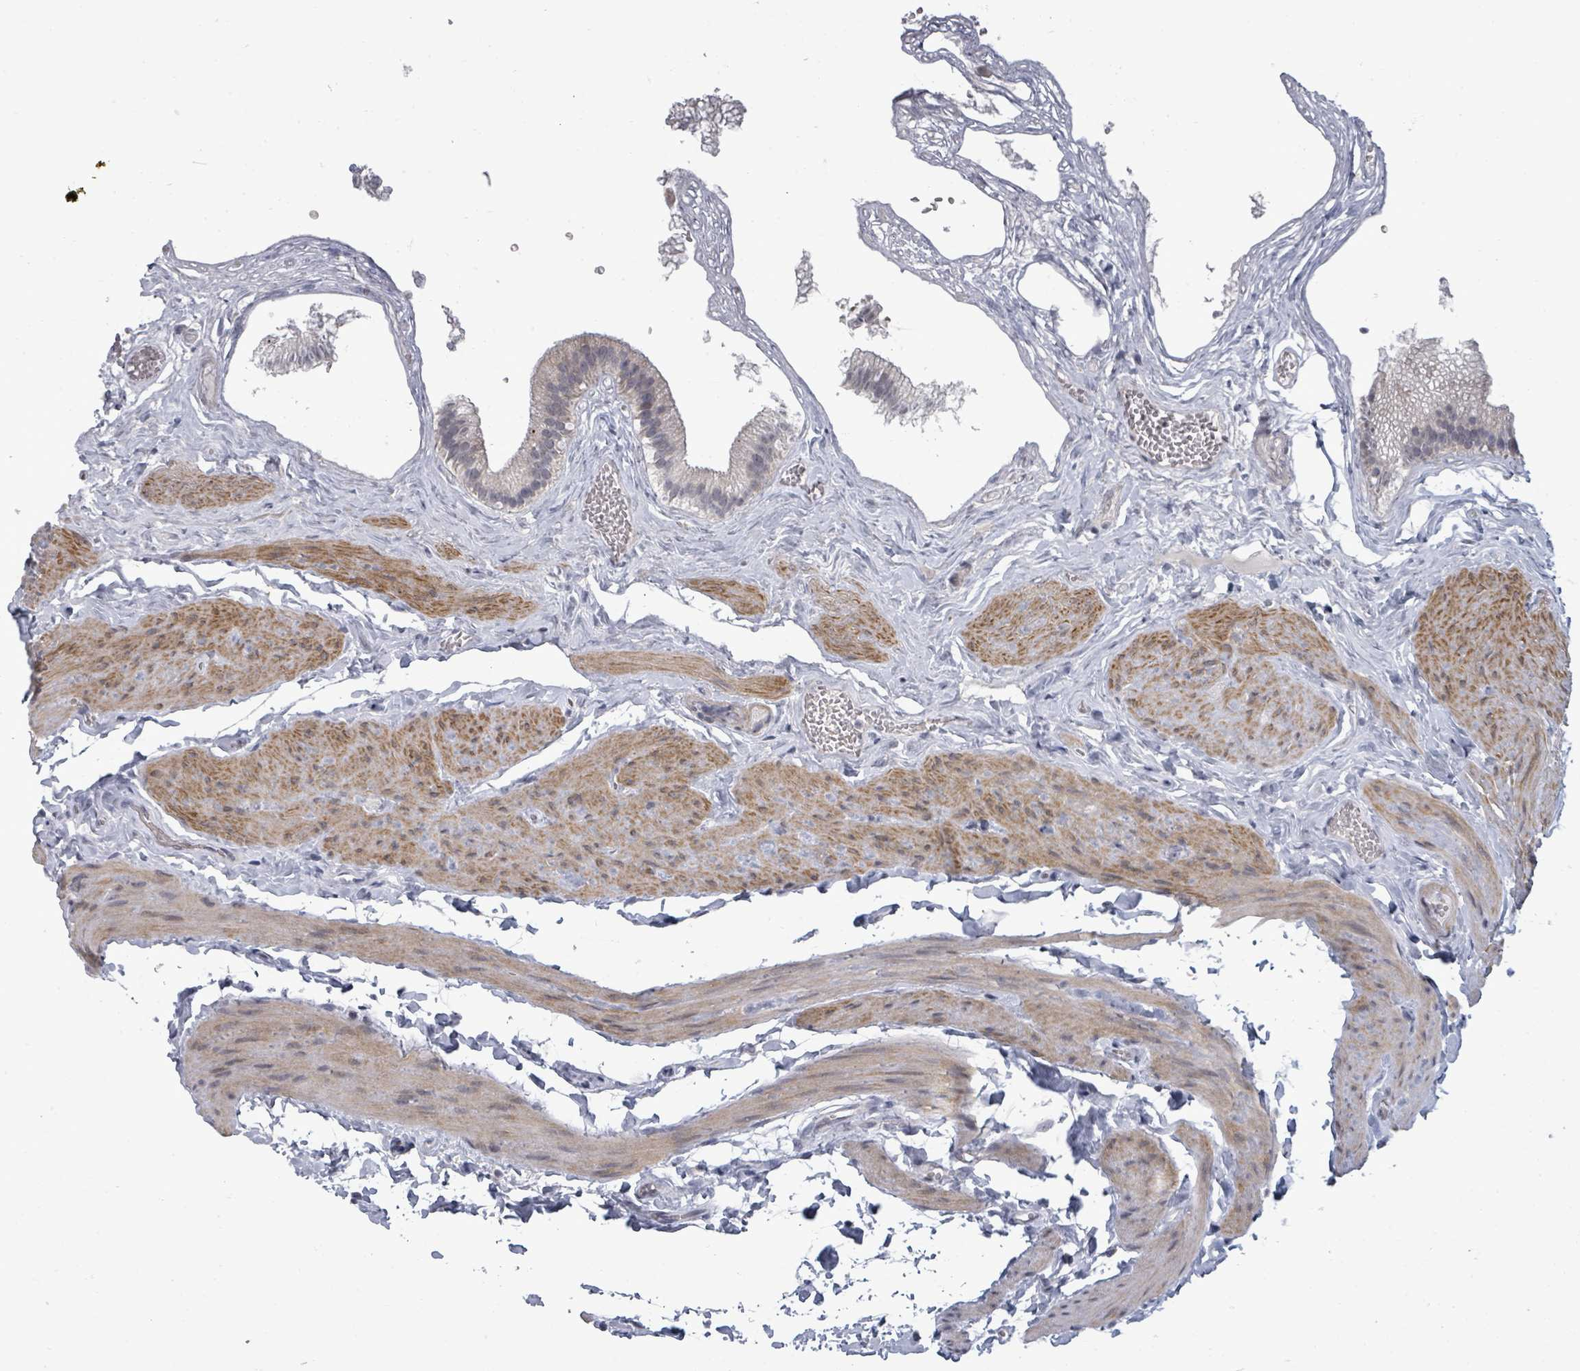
{"staining": {"intensity": "weak", "quantity": "25%-75%", "location": "cytoplasmic/membranous"}, "tissue": "gallbladder", "cell_type": "Glandular cells", "image_type": "normal", "snomed": [{"axis": "morphology", "description": "Normal tissue, NOS"}, {"axis": "topography", "description": "Gallbladder"}], "caption": "Gallbladder stained for a protein (brown) reveals weak cytoplasmic/membranous positive positivity in approximately 25%-75% of glandular cells.", "gene": "PTPN20", "patient": {"sex": "female", "age": 54}}